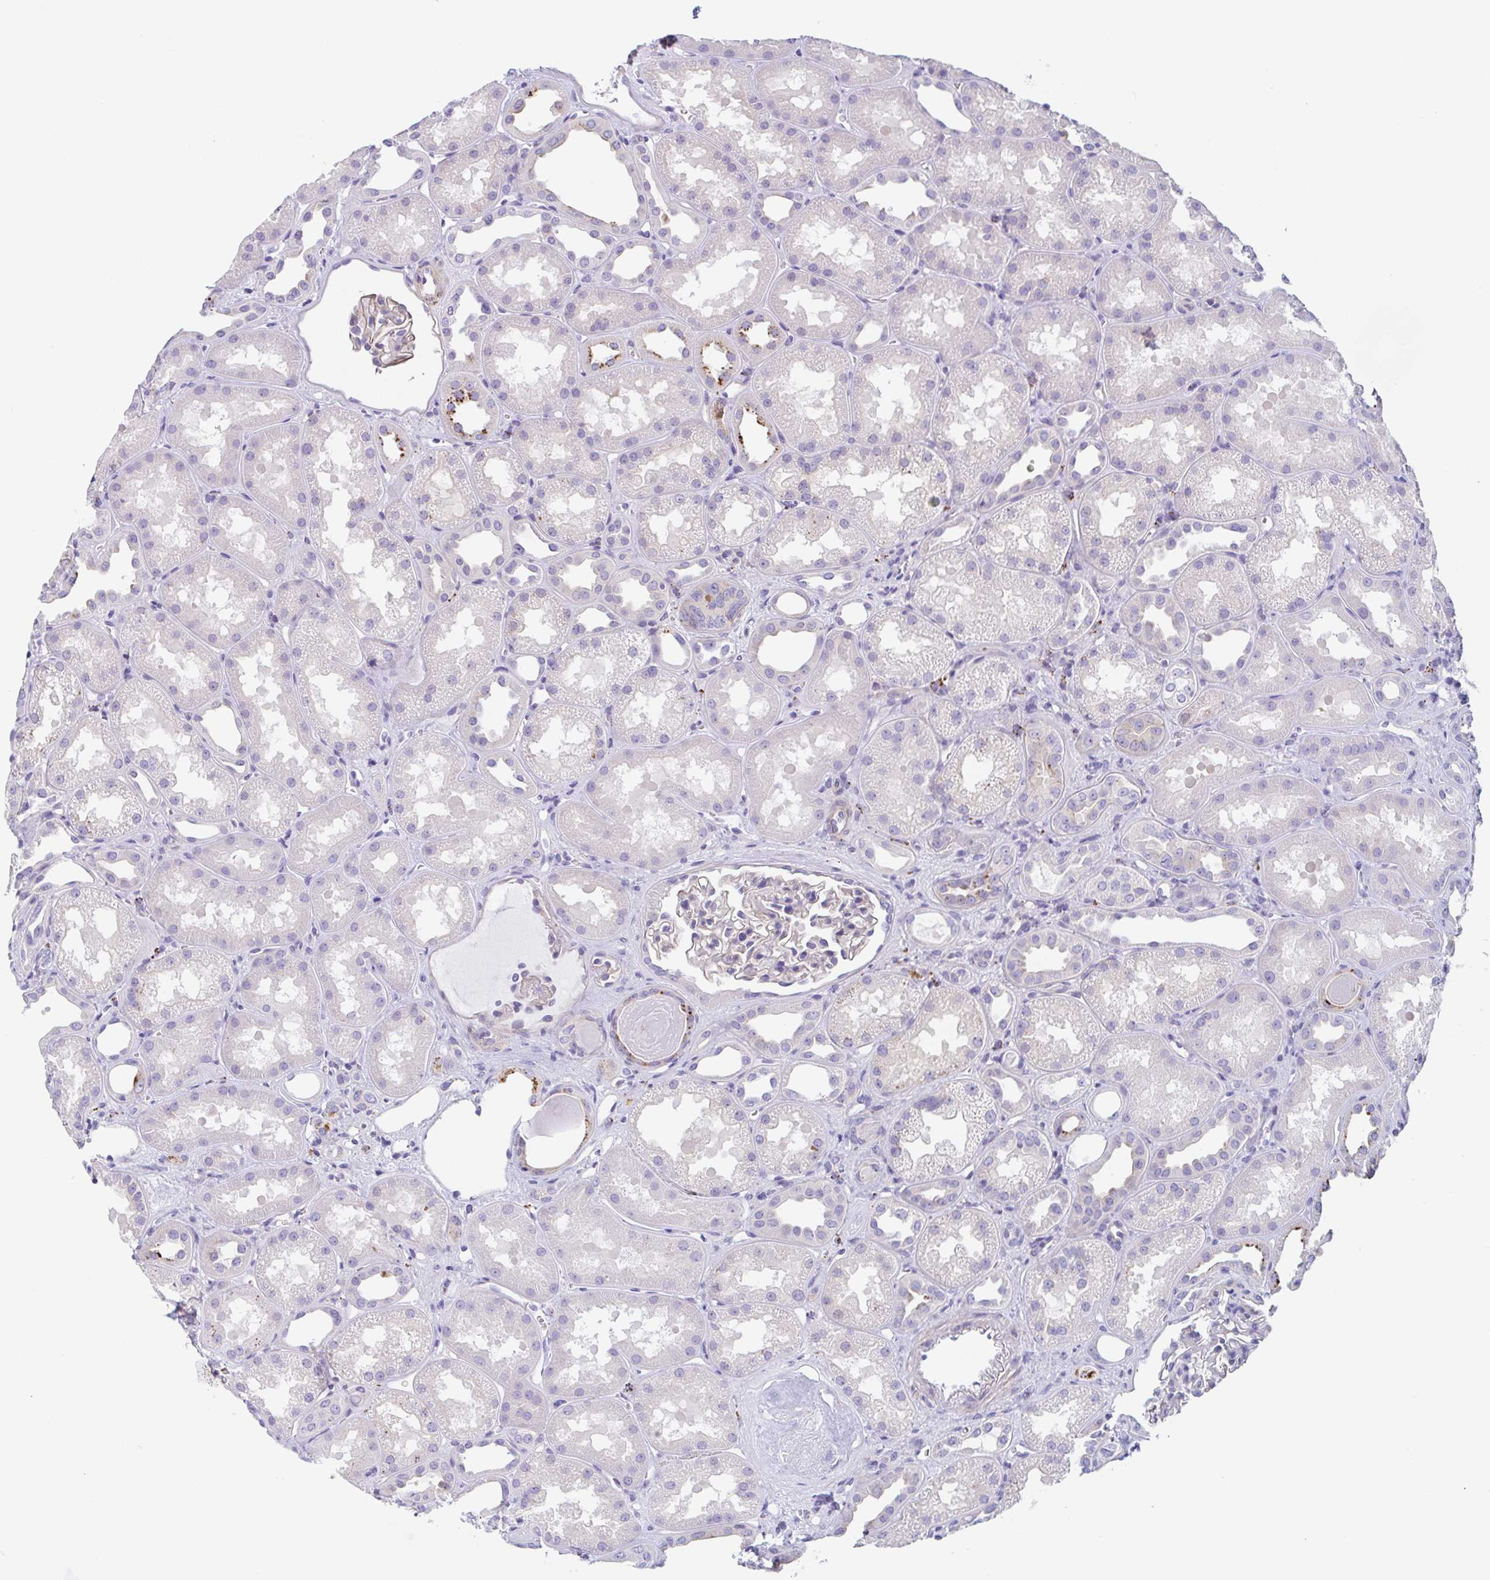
{"staining": {"intensity": "negative", "quantity": "none", "location": "none"}, "tissue": "kidney", "cell_type": "Cells in glomeruli", "image_type": "normal", "snomed": [{"axis": "morphology", "description": "Normal tissue, NOS"}, {"axis": "topography", "description": "Kidney"}], "caption": "Kidney stained for a protein using immunohistochemistry (IHC) shows no staining cells in glomeruli.", "gene": "LENG9", "patient": {"sex": "male", "age": 61}}